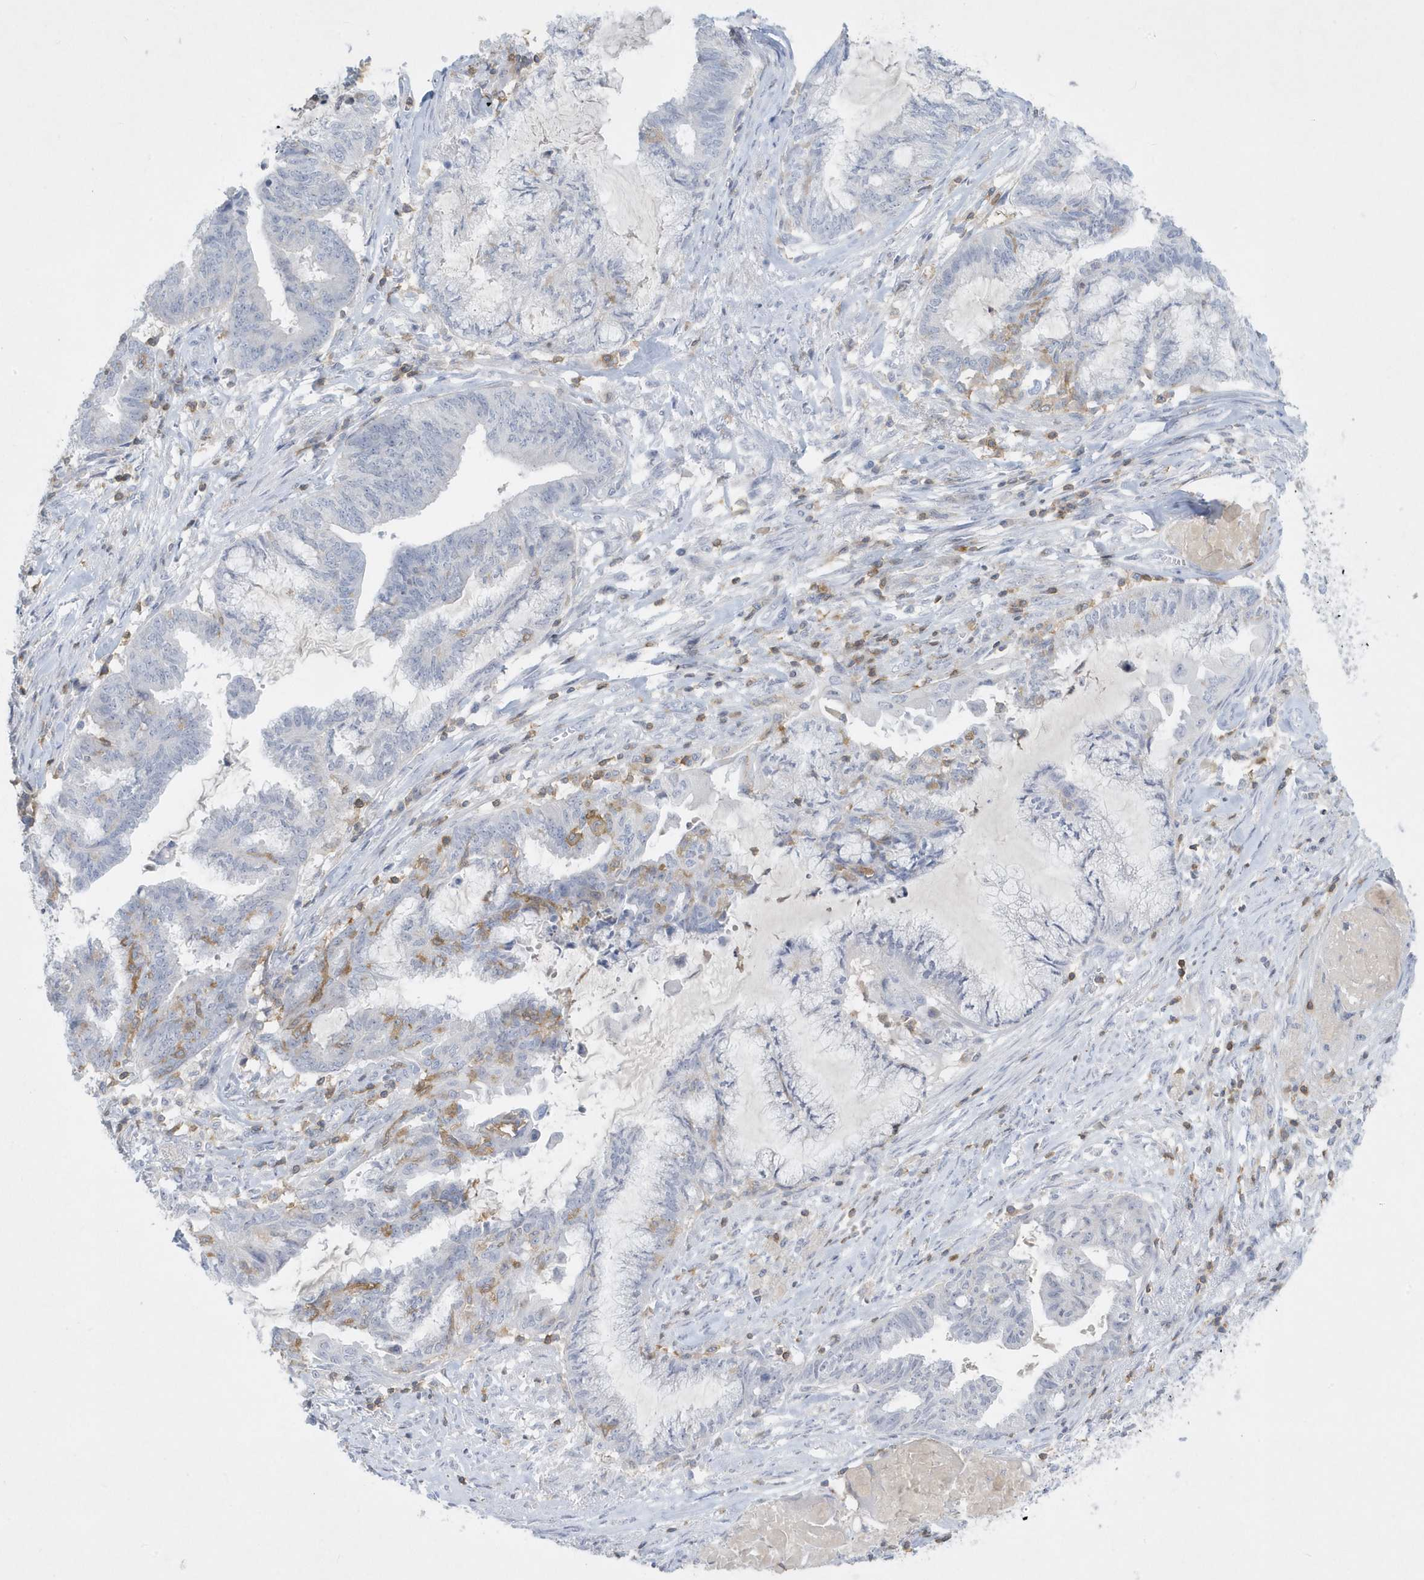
{"staining": {"intensity": "negative", "quantity": "none", "location": "none"}, "tissue": "endometrial cancer", "cell_type": "Tumor cells", "image_type": "cancer", "snomed": [{"axis": "morphology", "description": "Adenocarcinoma, NOS"}, {"axis": "topography", "description": "Endometrium"}], "caption": "This is an IHC histopathology image of human endometrial cancer (adenocarcinoma). There is no positivity in tumor cells.", "gene": "PSD4", "patient": {"sex": "female", "age": 86}}